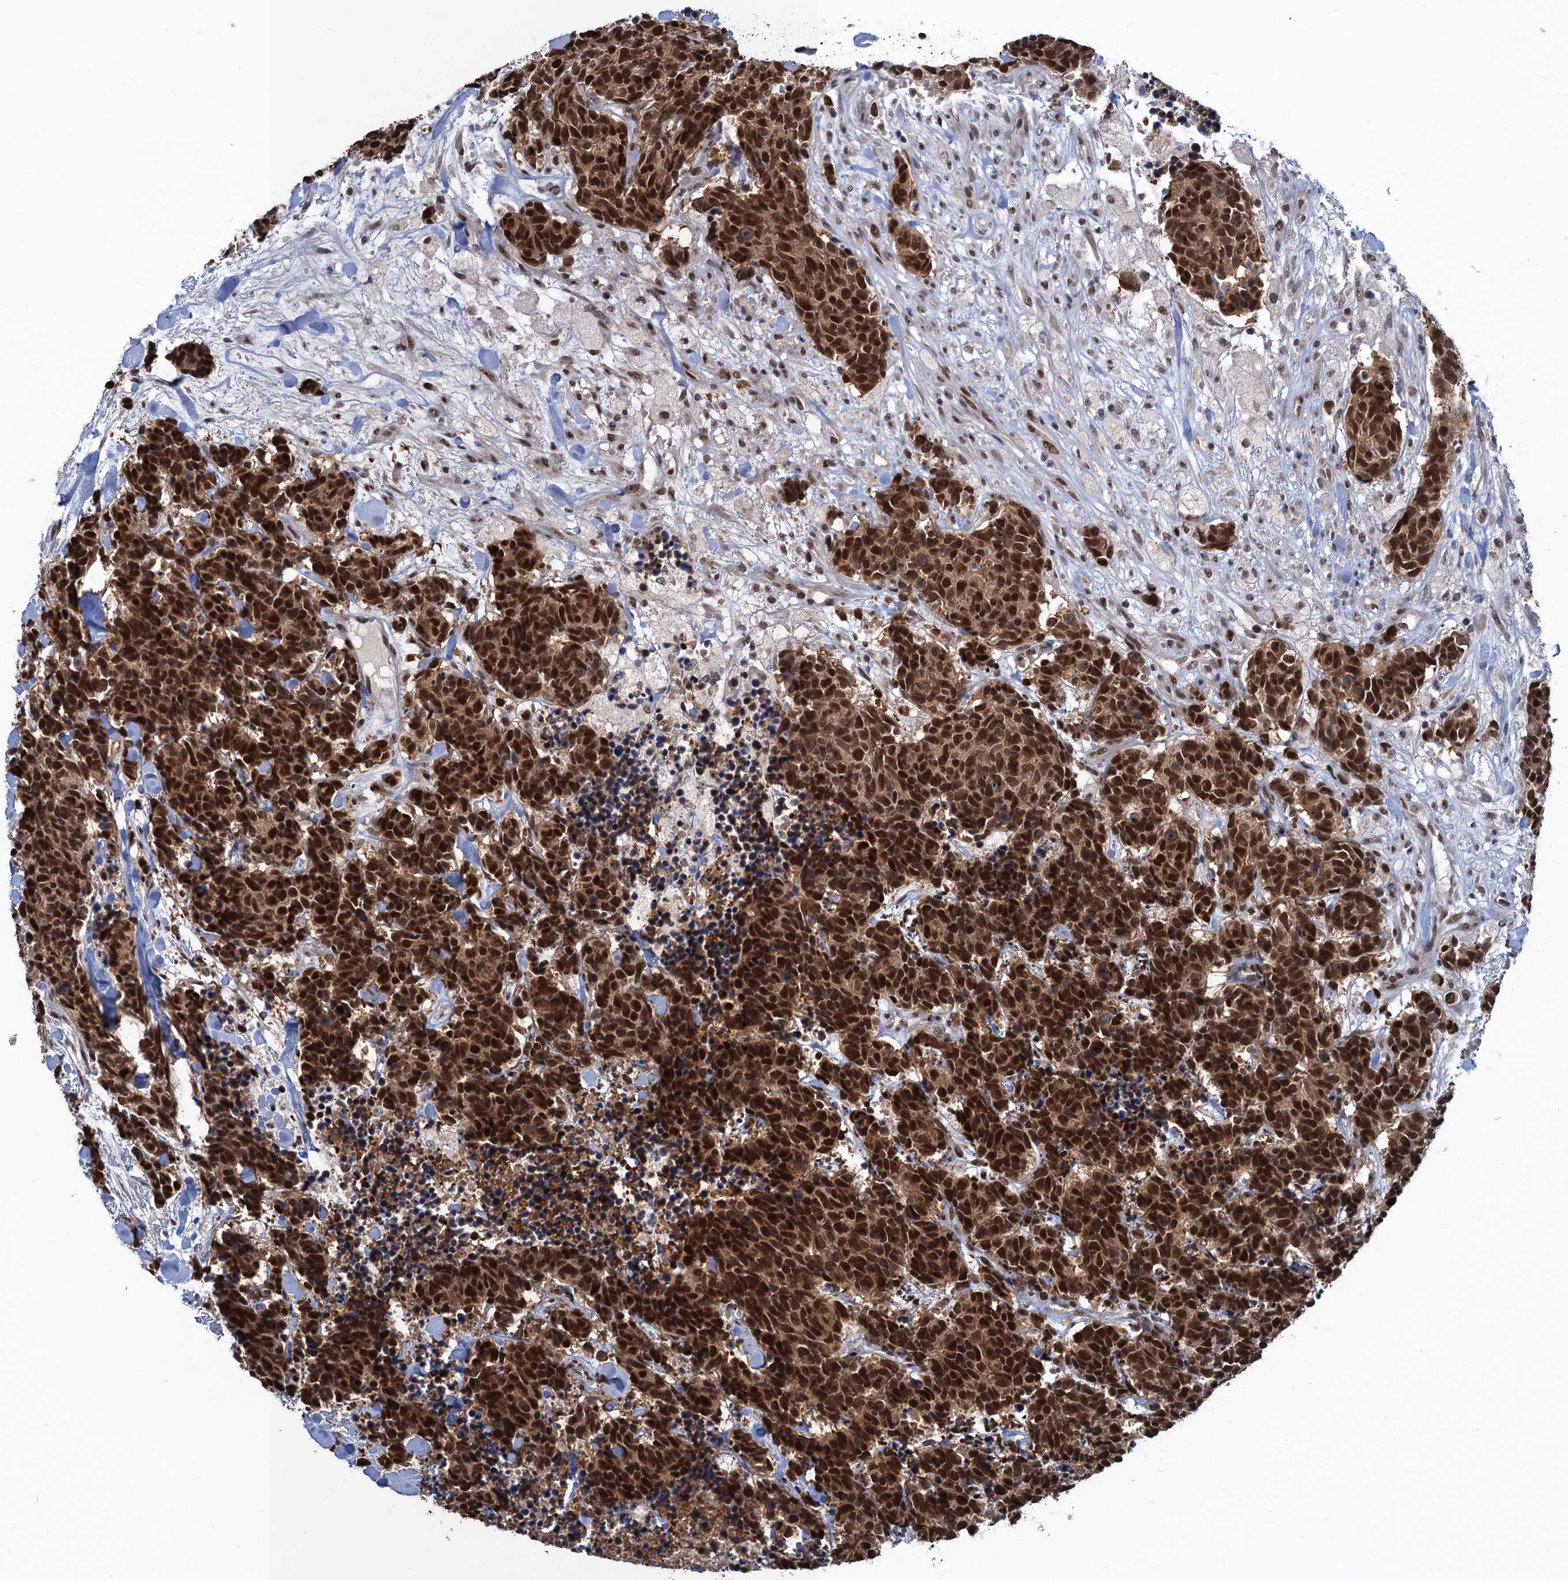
{"staining": {"intensity": "strong", "quantity": ">75%", "location": "nuclear"}, "tissue": "carcinoid", "cell_type": "Tumor cells", "image_type": "cancer", "snomed": [{"axis": "morphology", "description": "Carcinoma, NOS"}, {"axis": "morphology", "description": "Carcinoid, malignant, NOS"}, {"axis": "topography", "description": "Prostate"}], "caption": "About >75% of tumor cells in human carcinoma display strong nuclear protein positivity as visualized by brown immunohistochemical staining.", "gene": "SAE1", "patient": {"sex": "male", "age": 57}}